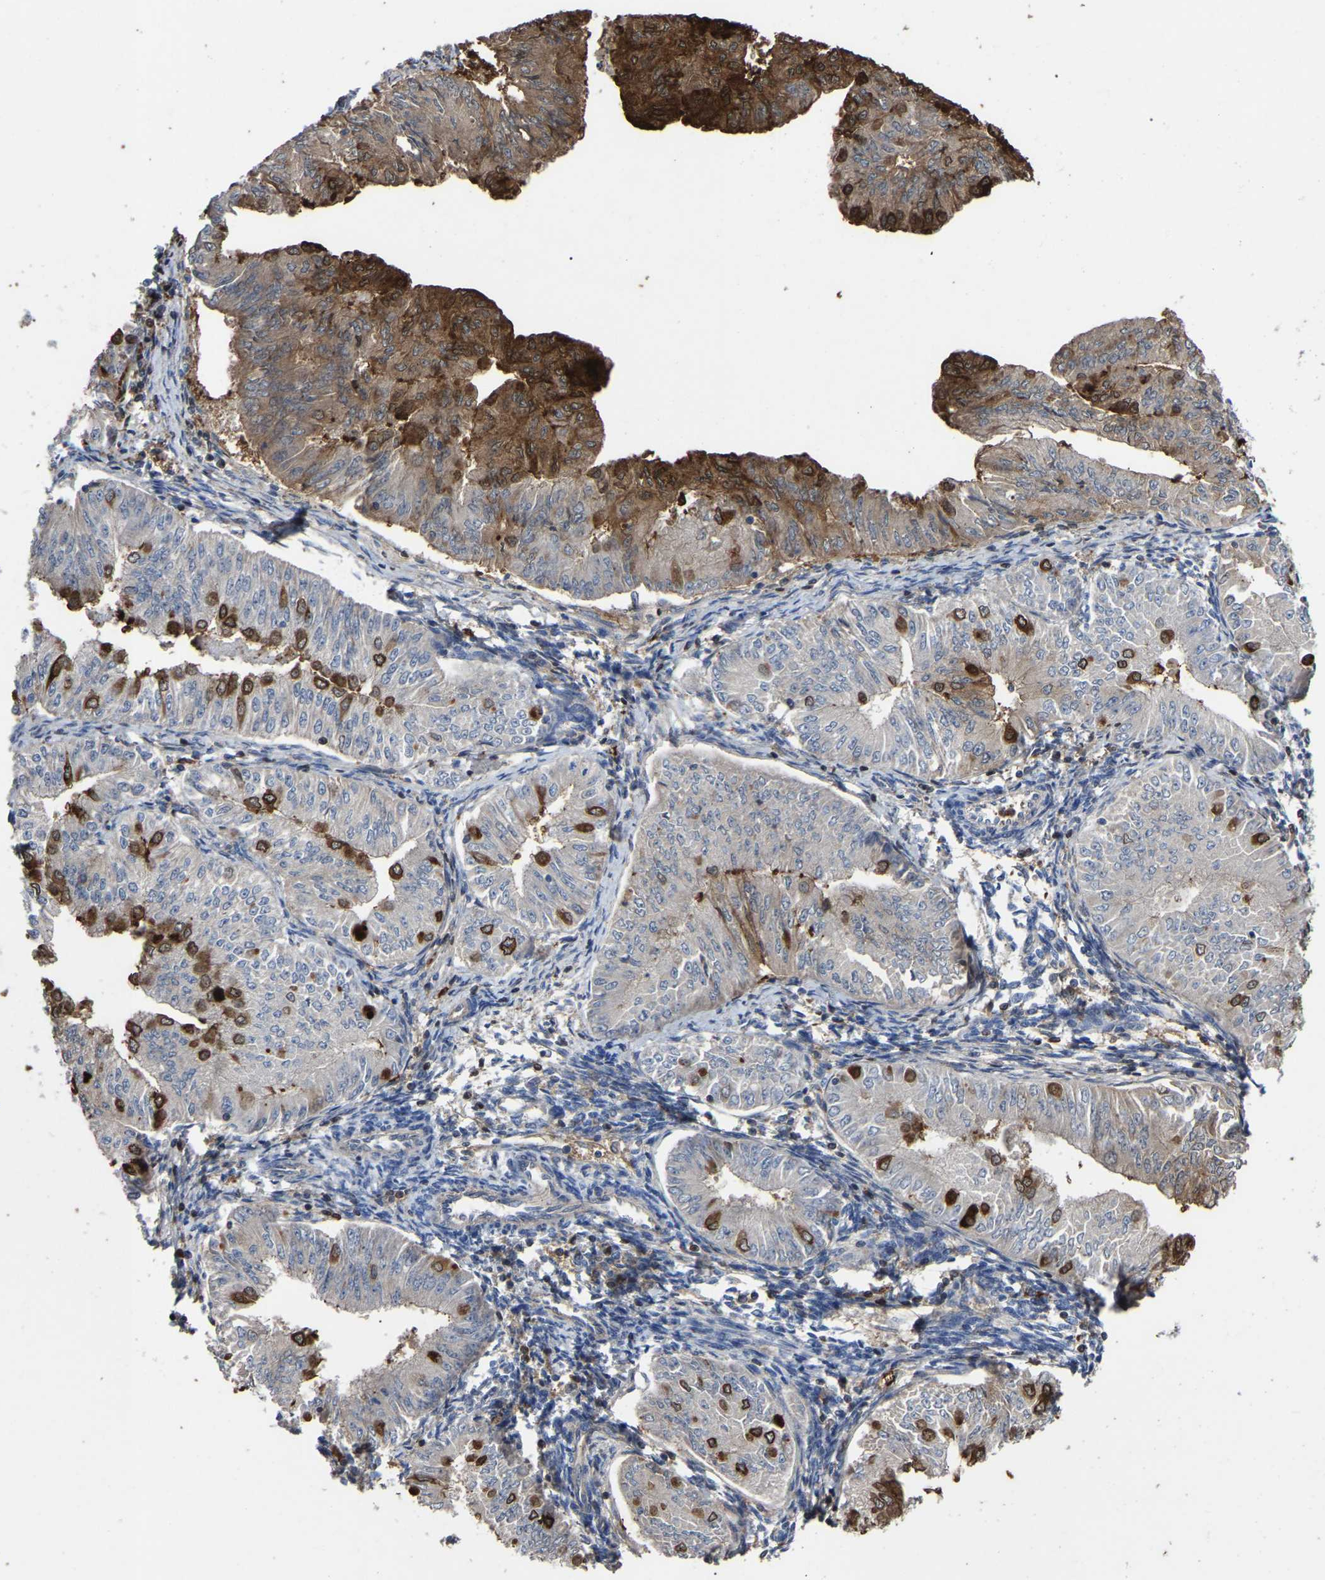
{"staining": {"intensity": "moderate", "quantity": "25%-75%", "location": "cytoplasmic/membranous"}, "tissue": "endometrial cancer", "cell_type": "Tumor cells", "image_type": "cancer", "snomed": [{"axis": "morphology", "description": "Normal tissue, NOS"}, {"axis": "morphology", "description": "Adenocarcinoma, NOS"}, {"axis": "topography", "description": "Endometrium"}], "caption": "Brown immunohistochemical staining in human endometrial cancer (adenocarcinoma) shows moderate cytoplasmic/membranous expression in about 25%-75% of tumor cells.", "gene": "CIT", "patient": {"sex": "female", "age": 53}}